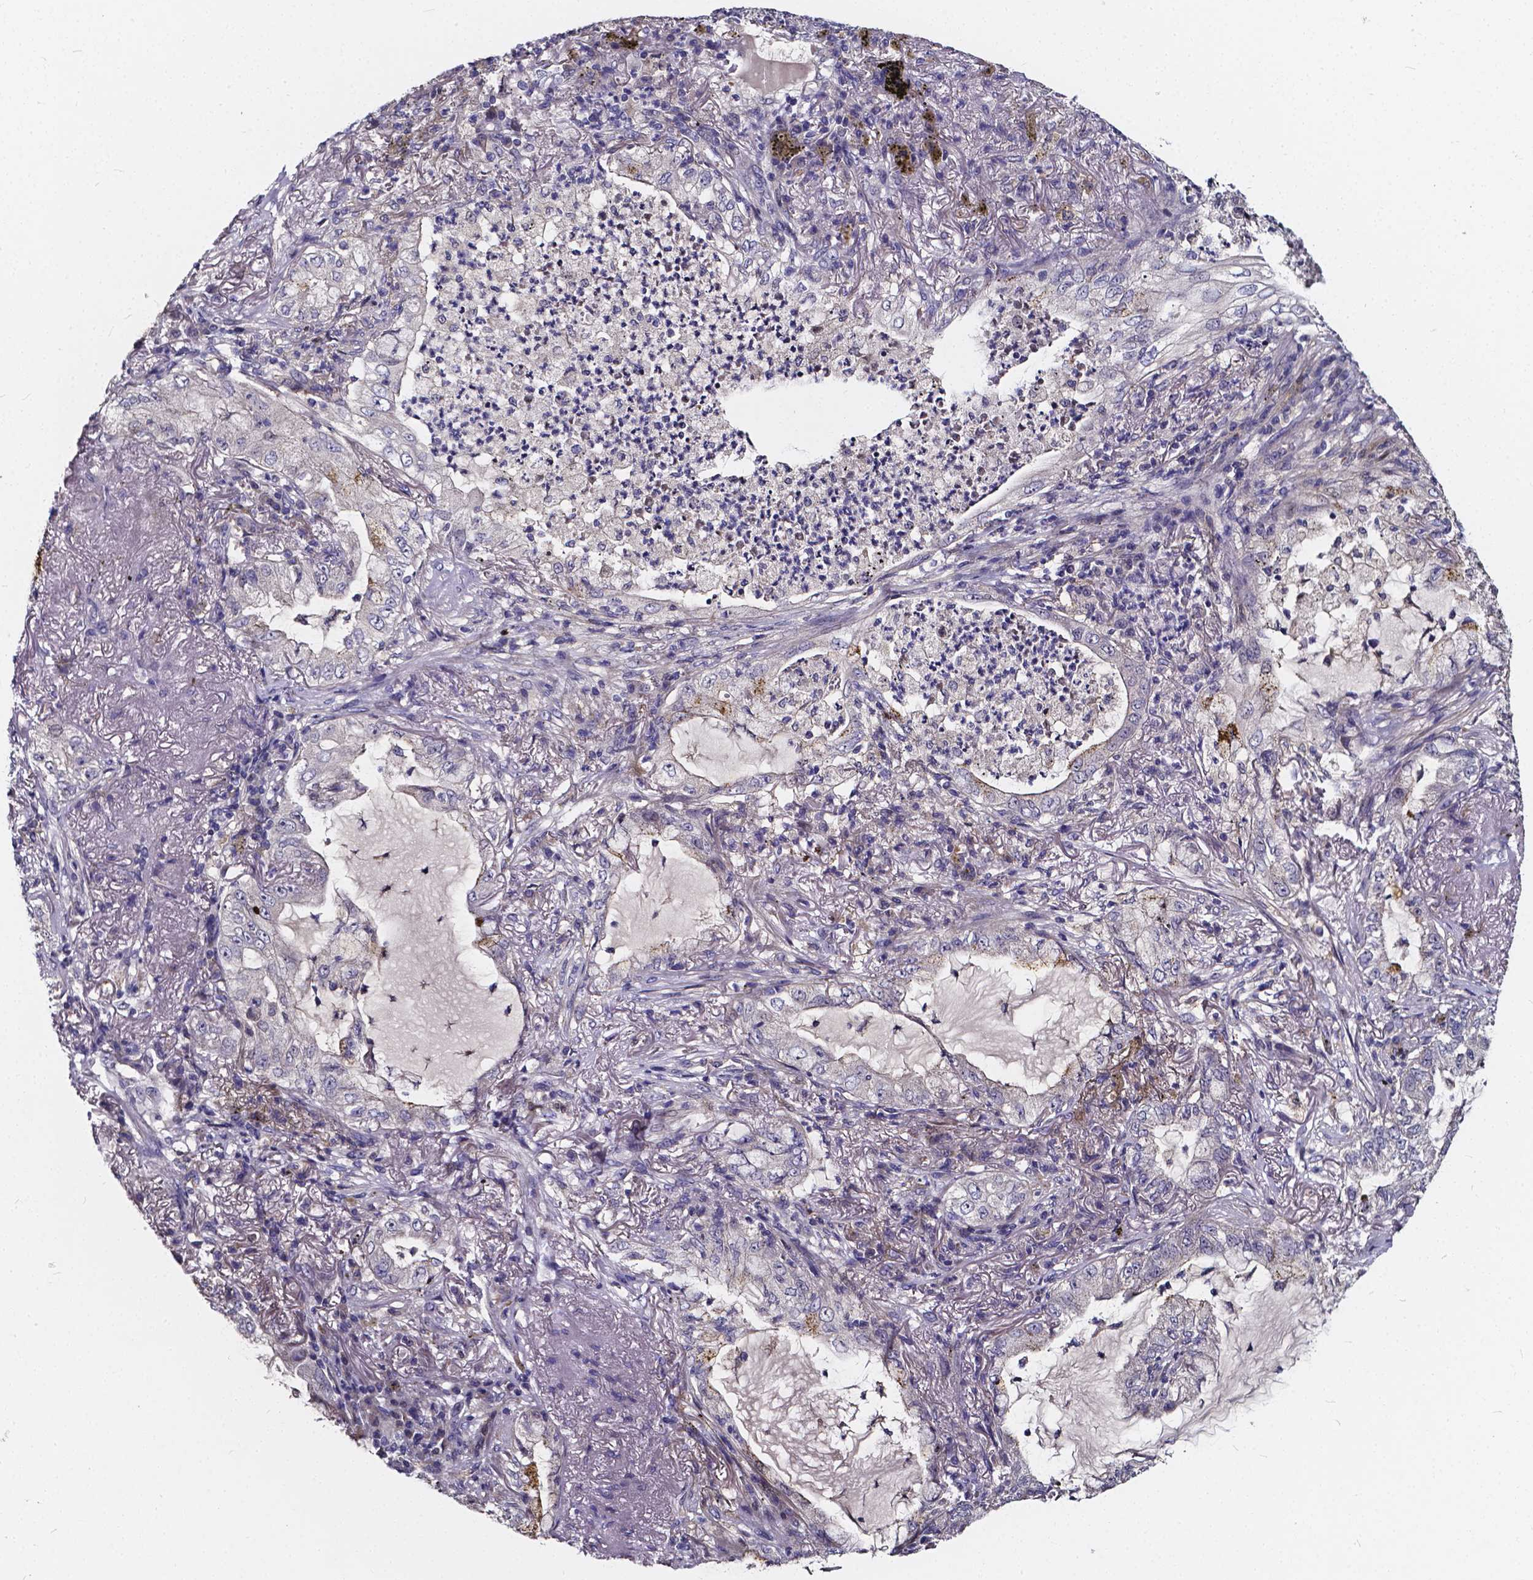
{"staining": {"intensity": "negative", "quantity": "none", "location": "none"}, "tissue": "lung cancer", "cell_type": "Tumor cells", "image_type": "cancer", "snomed": [{"axis": "morphology", "description": "Adenocarcinoma, NOS"}, {"axis": "topography", "description": "Lung"}], "caption": "The micrograph reveals no significant positivity in tumor cells of lung adenocarcinoma.", "gene": "SOWAHA", "patient": {"sex": "female", "age": 73}}